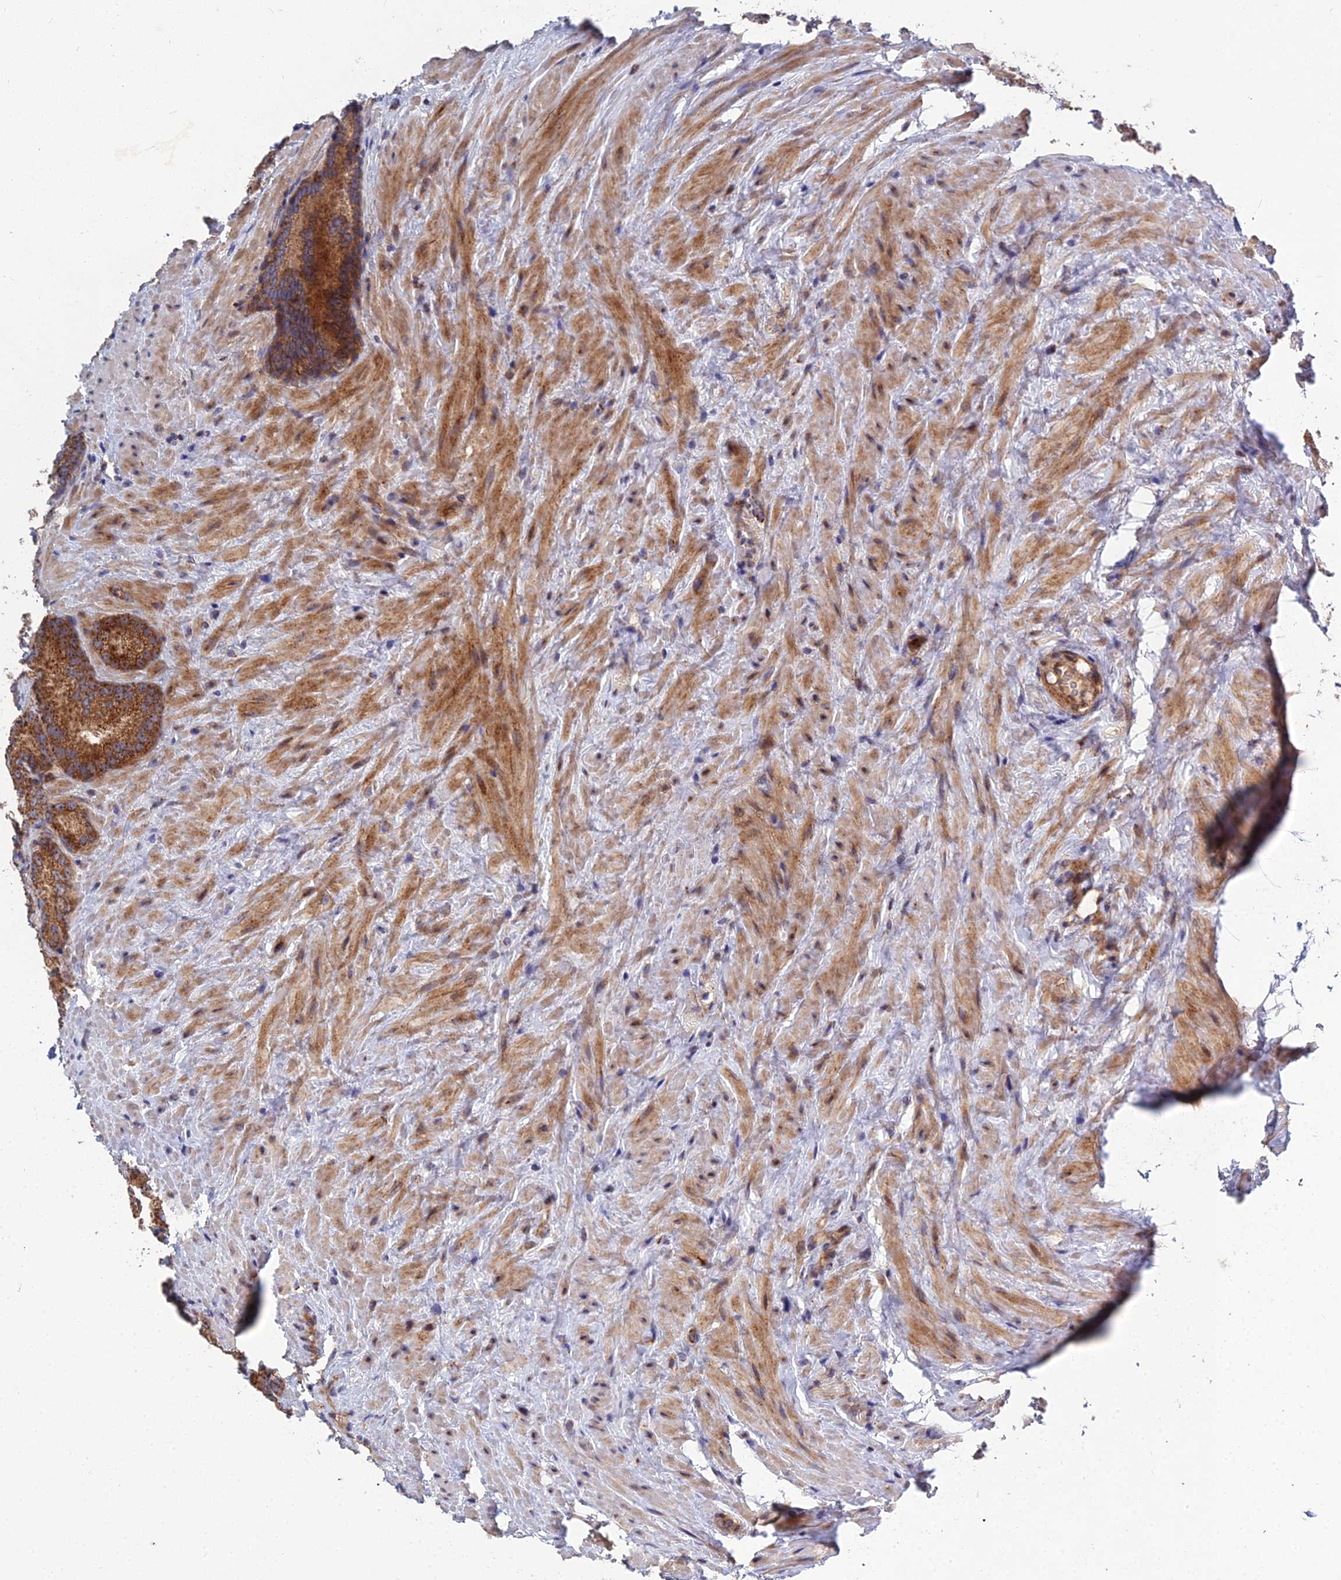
{"staining": {"intensity": "strong", "quantity": ">75%", "location": "cytoplasmic/membranous"}, "tissue": "prostate cancer", "cell_type": "Tumor cells", "image_type": "cancer", "snomed": [{"axis": "morphology", "description": "Adenocarcinoma, Low grade"}, {"axis": "topography", "description": "Prostate"}], "caption": "Immunohistochemical staining of adenocarcinoma (low-grade) (prostate) demonstrates strong cytoplasmic/membranous protein staining in approximately >75% of tumor cells.", "gene": "RIC8B", "patient": {"sex": "male", "age": 74}}